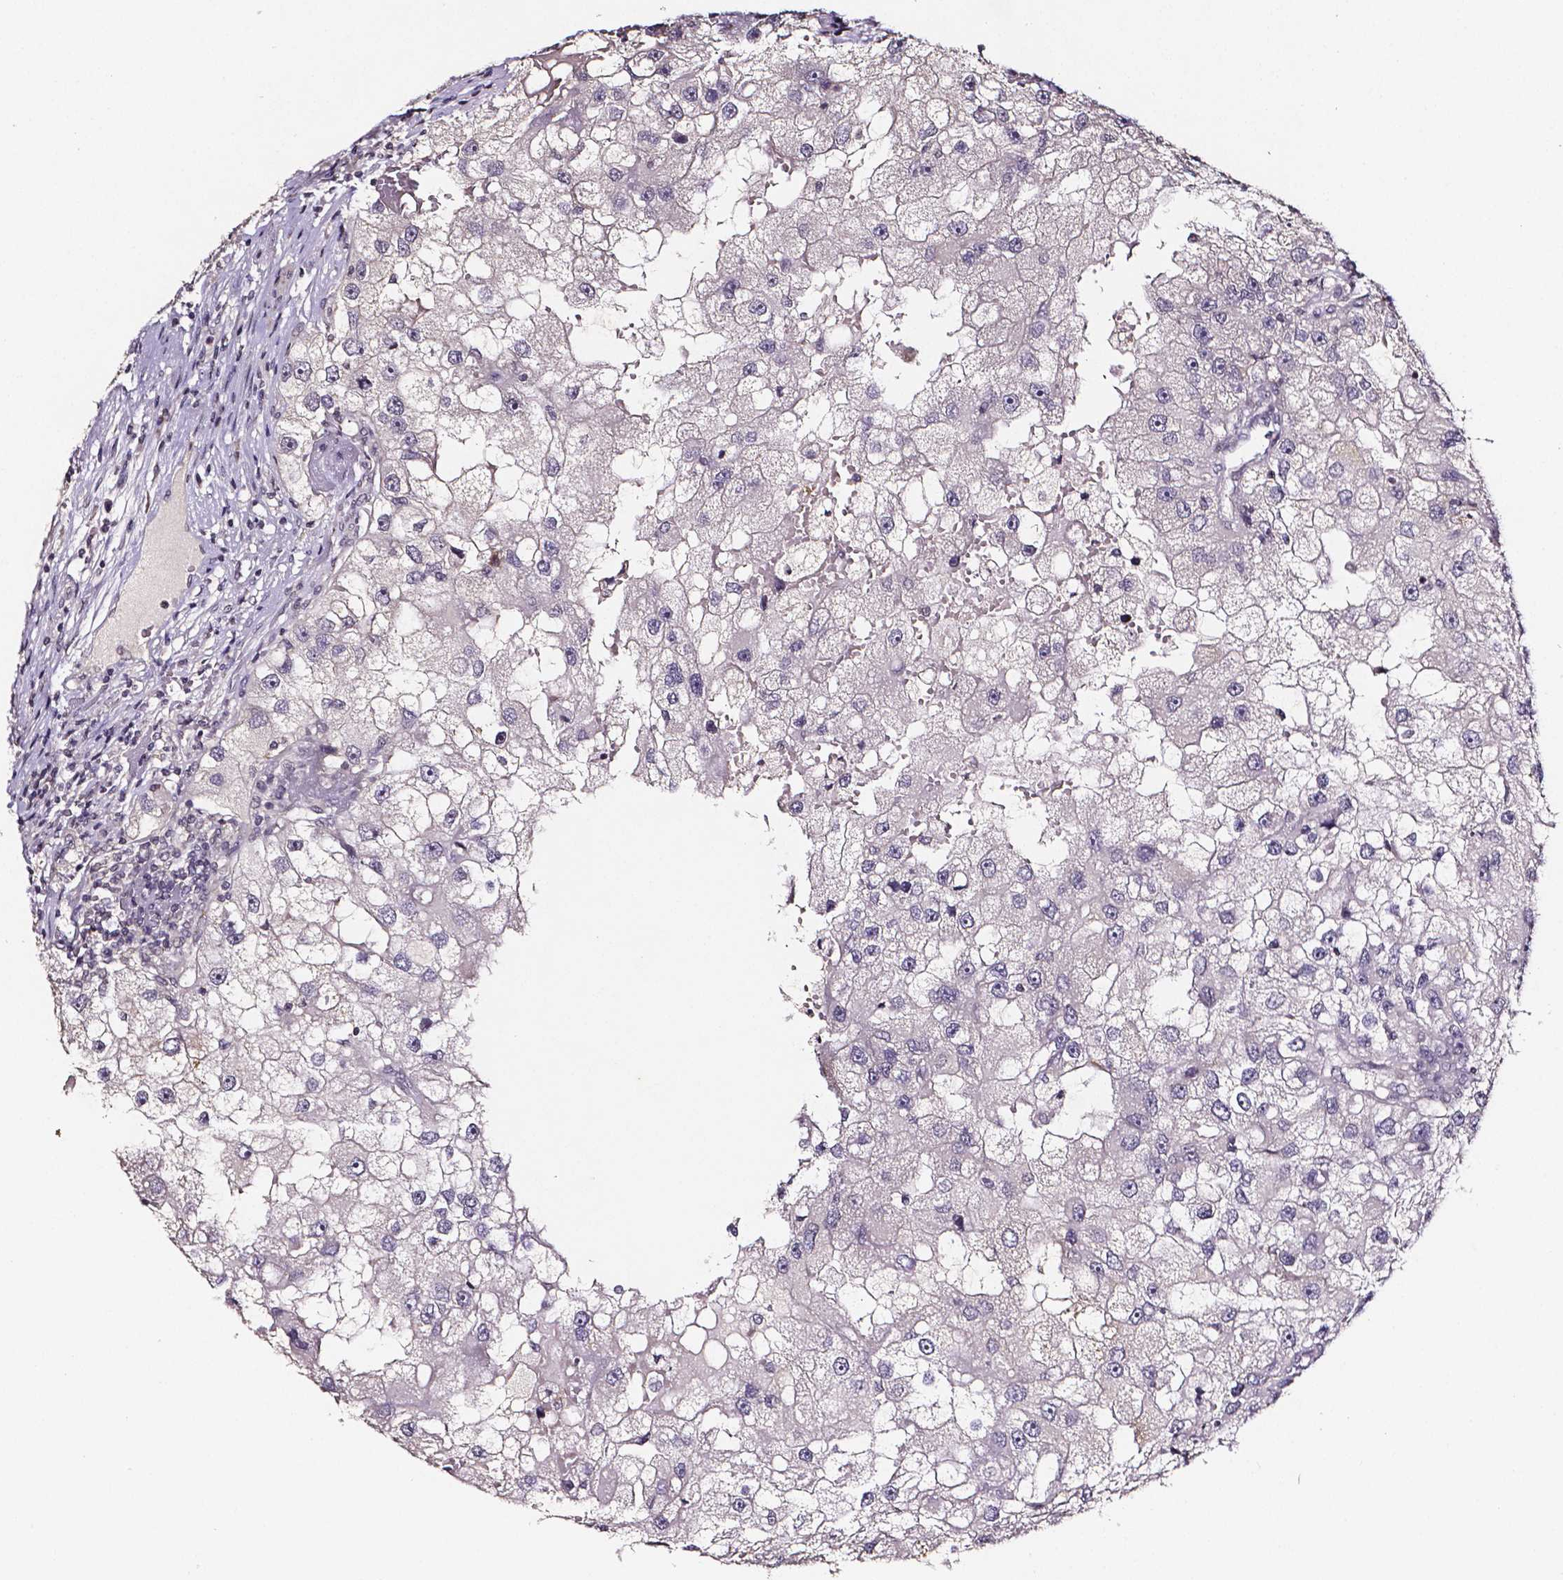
{"staining": {"intensity": "negative", "quantity": "none", "location": "none"}, "tissue": "renal cancer", "cell_type": "Tumor cells", "image_type": "cancer", "snomed": [{"axis": "morphology", "description": "Adenocarcinoma, NOS"}, {"axis": "topography", "description": "Kidney"}], "caption": "Protein analysis of renal cancer displays no significant positivity in tumor cells. (Immunohistochemistry (ihc), brightfield microscopy, high magnification).", "gene": "NRGN", "patient": {"sex": "male", "age": 63}}